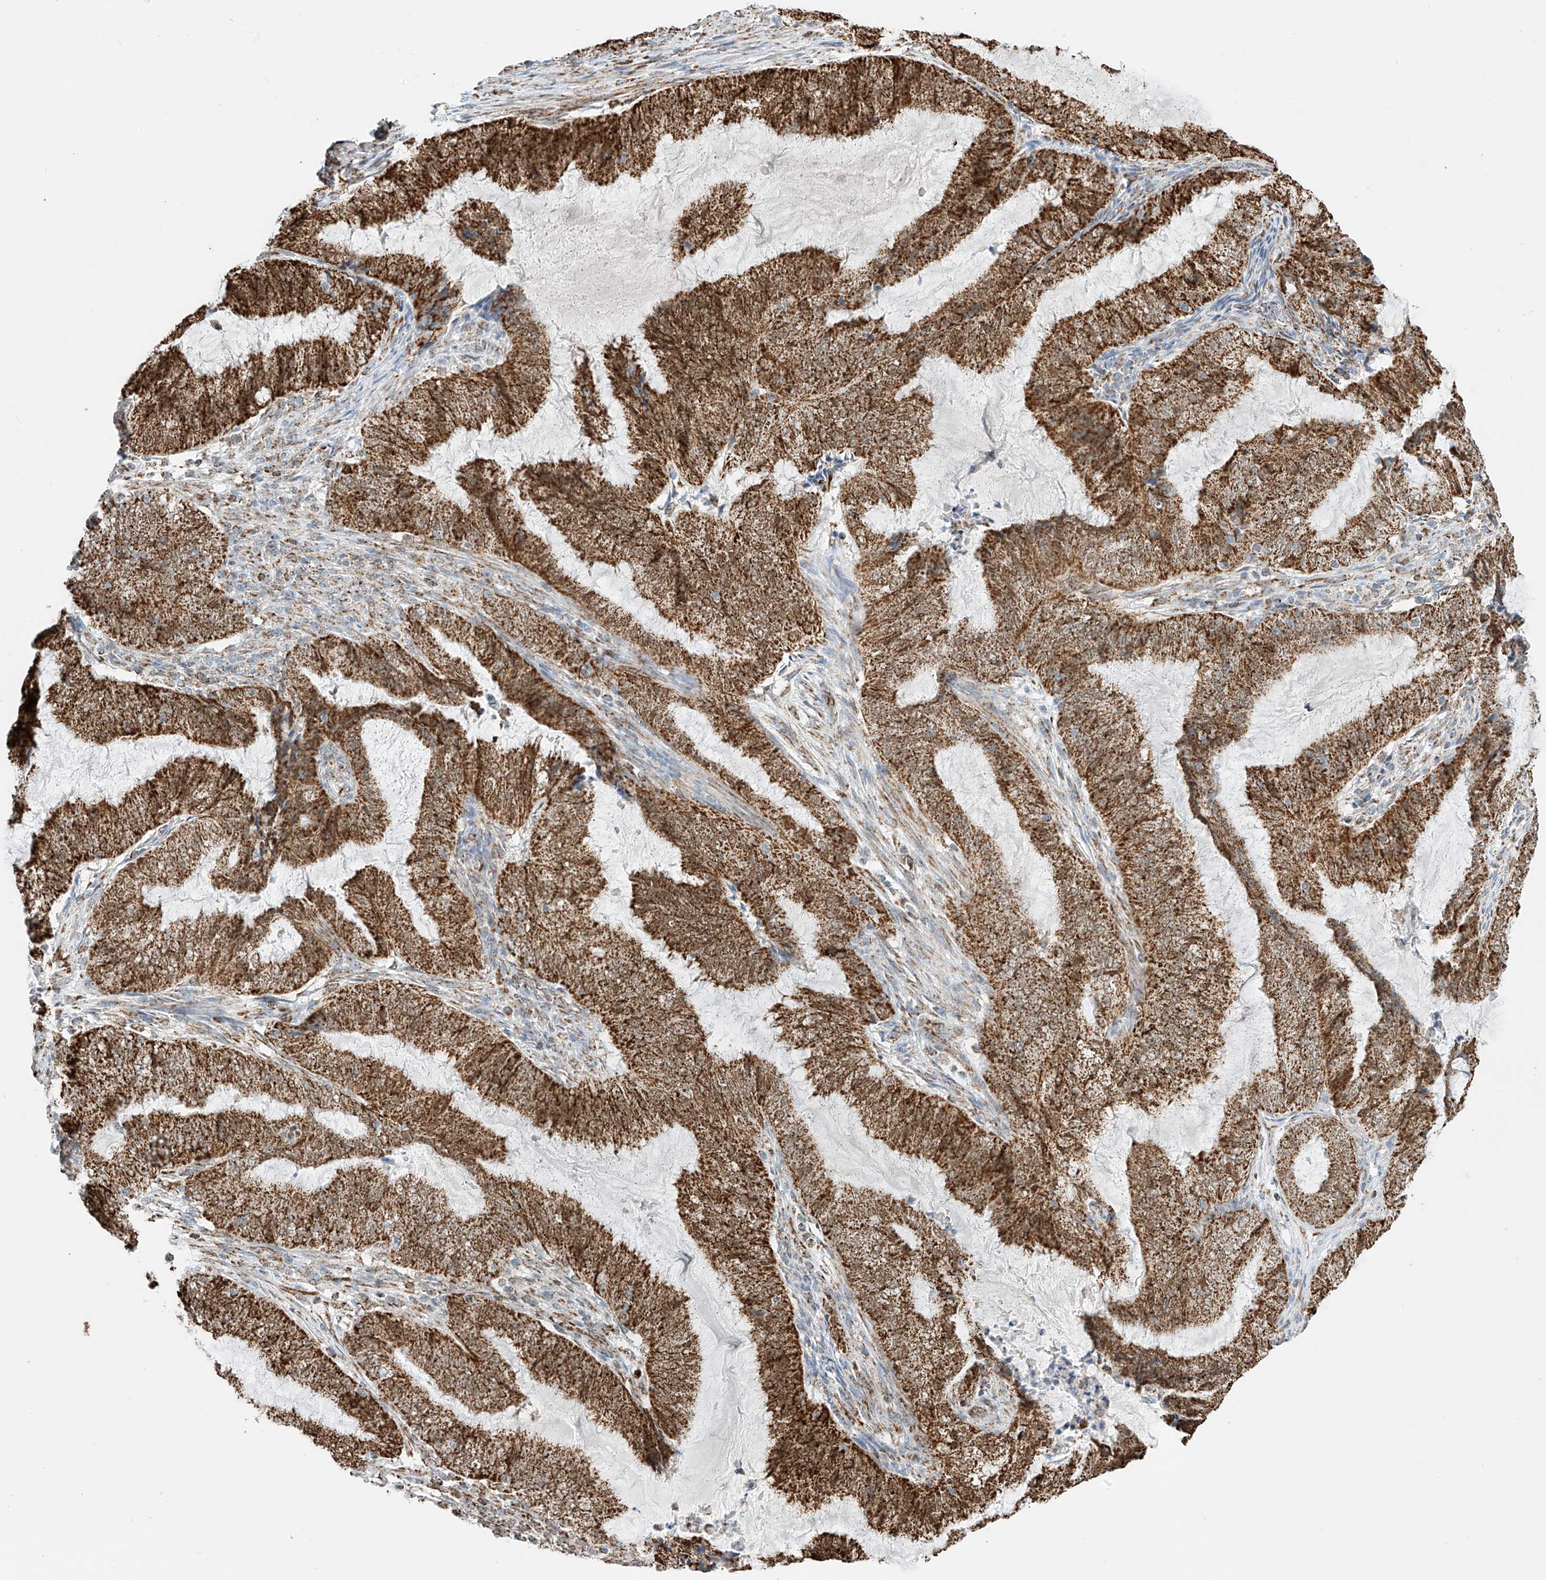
{"staining": {"intensity": "moderate", "quantity": ">75%", "location": "cytoplasmic/membranous"}, "tissue": "endometrial cancer", "cell_type": "Tumor cells", "image_type": "cancer", "snomed": [{"axis": "morphology", "description": "Adenocarcinoma, NOS"}, {"axis": "topography", "description": "Endometrium"}], "caption": "Protein staining reveals moderate cytoplasmic/membranous expression in approximately >75% of tumor cells in endometrial adenocarcinoma.", "gene": "PPA2", "patient": {"sex": "female", "age": 51}}